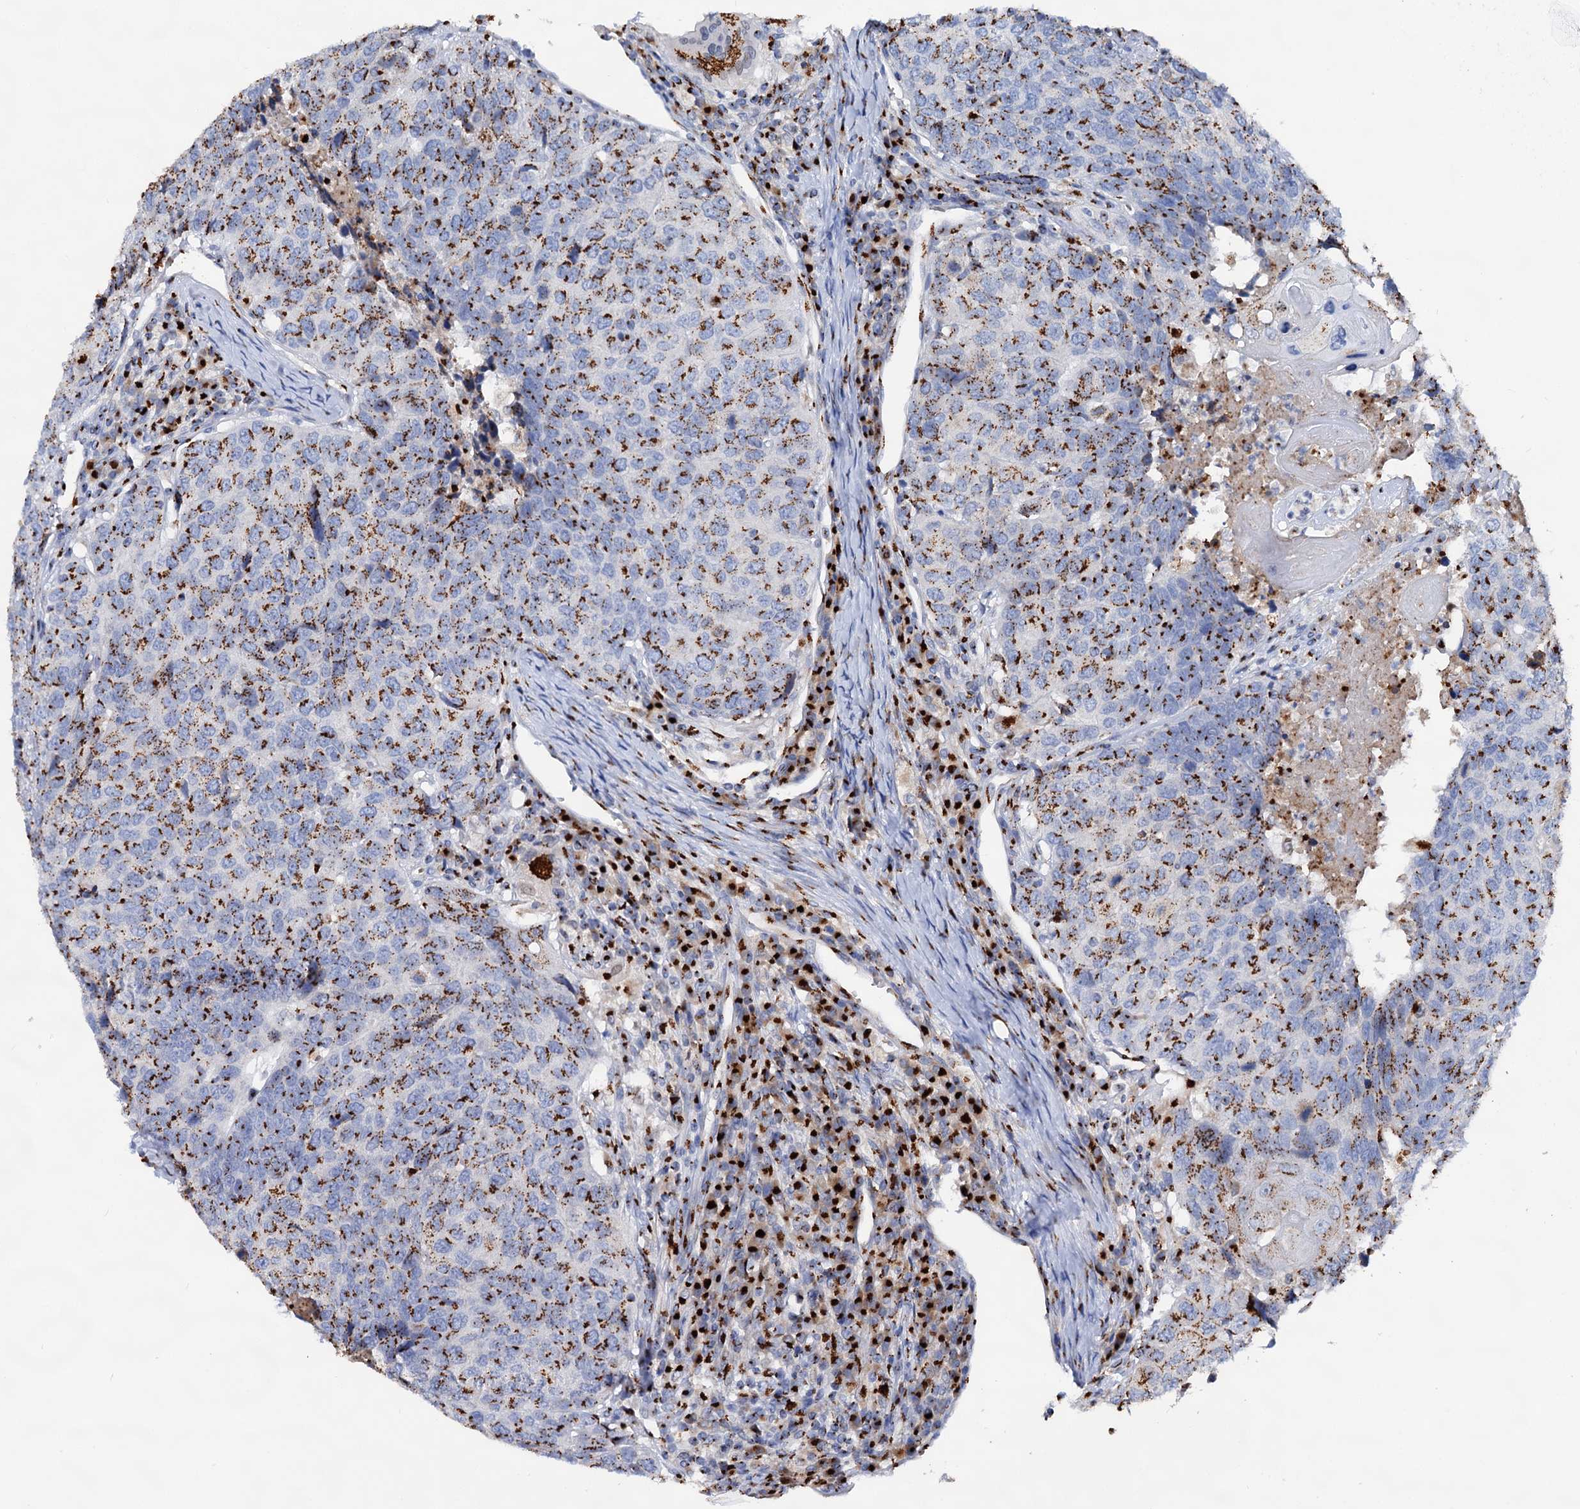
{"staining": {"intensity": "strong", "quantity": ">75%", "location": "cytoplasmic/membranous"}, "tissue": "head and neck cancer", "cell_type": "Tumor cells", "image_type": "cancer", "snomed": [{"axis": "morphology", "description": "Squamous cell carcinoma, NOS"}, {"axis": "topography", "description": "Head-Neck"}], "caption": "The image reveals immunohistochemical staining of squamous cell carcinoma (head and neck). There is strong cytoplasmic/membranous staining is appreciated in approximately >75% of tumor cells. (Brightfield microscopy of DAB IHC at high magnification).", "gene": "TM9SF3", "patient": {"sex": "male", "age": 66}}